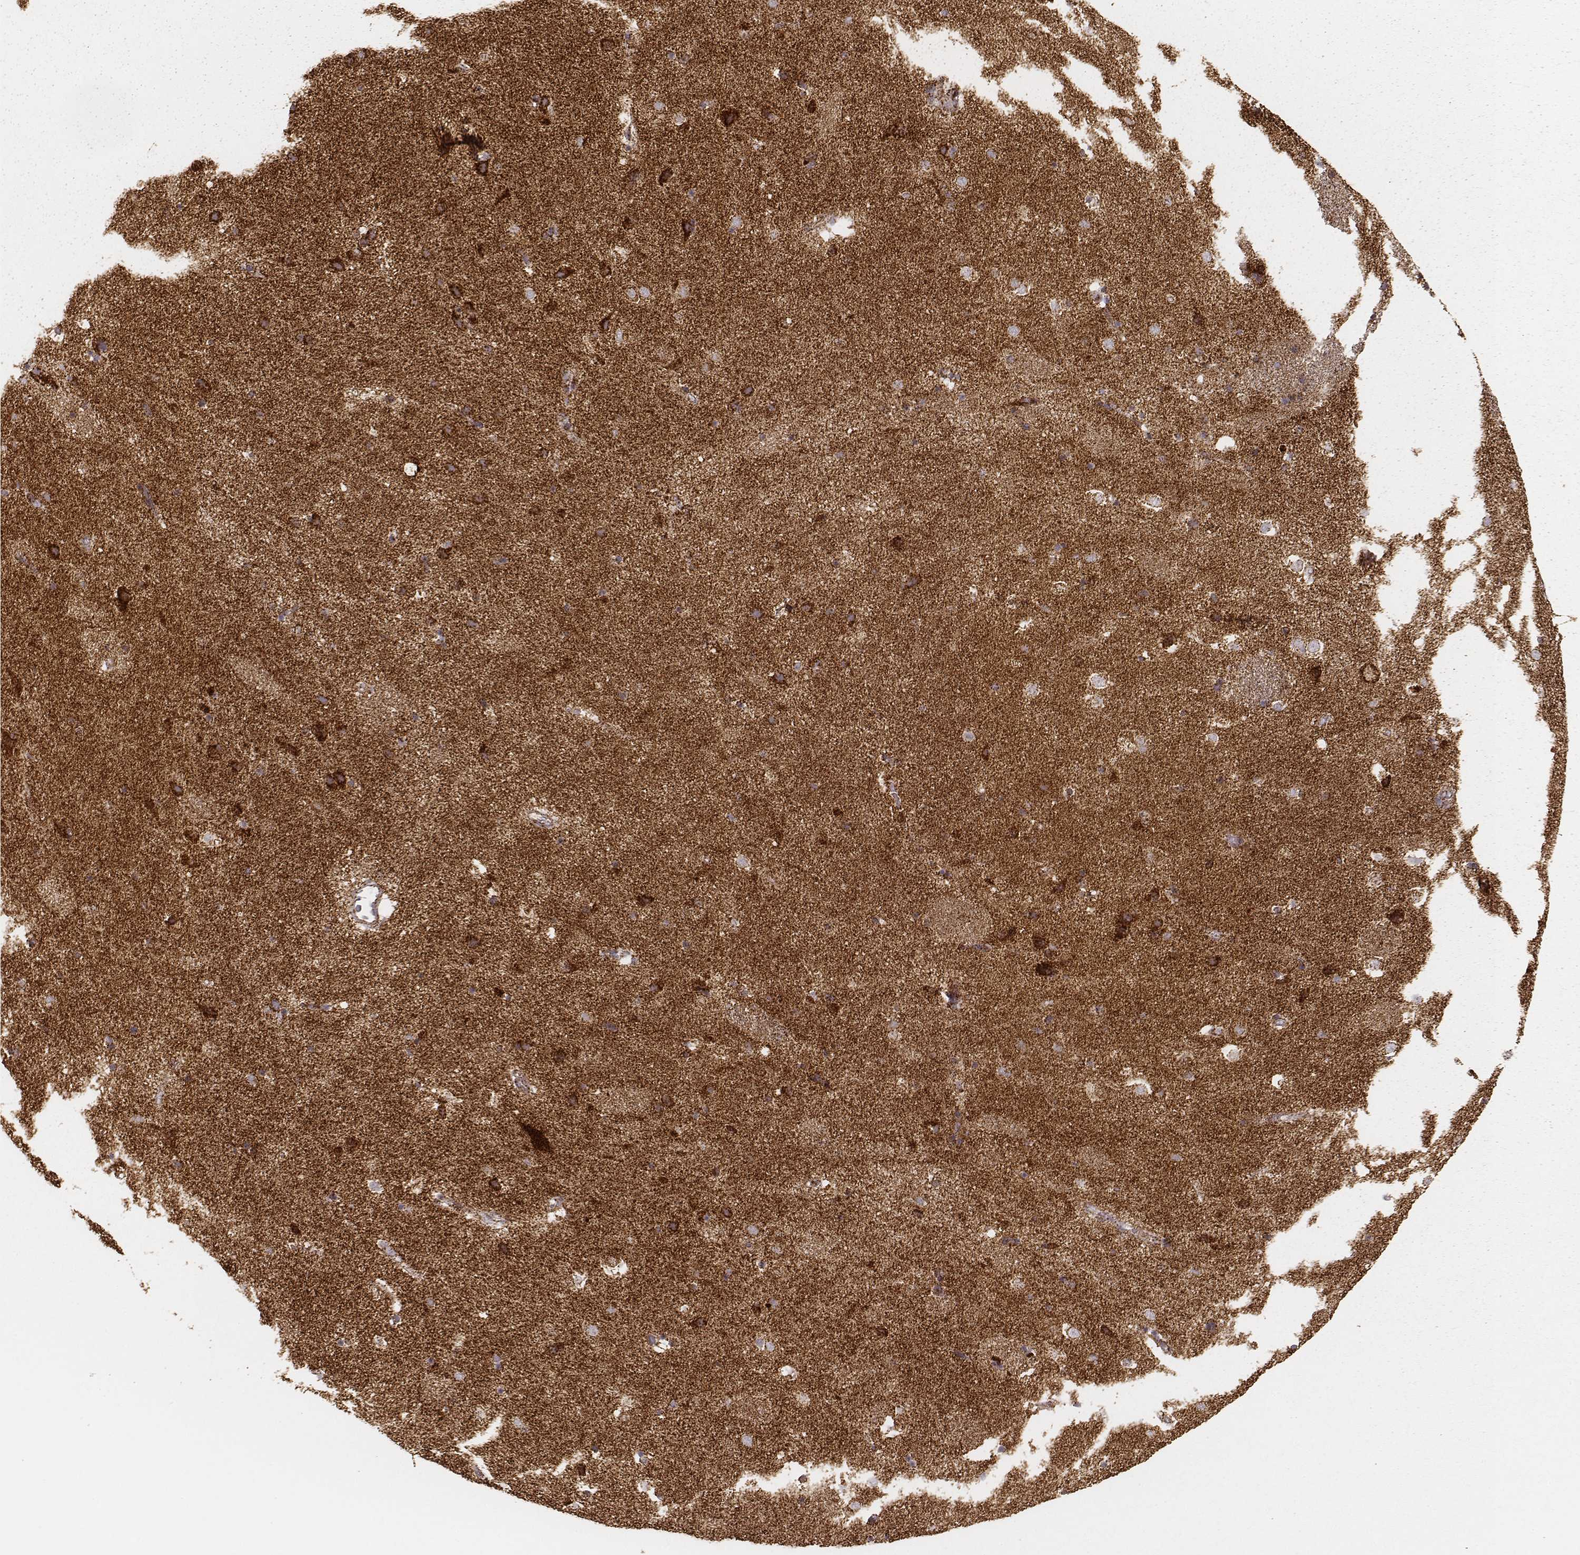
{"staining": {"intensity": "strong", "quantity": ">75%", "location": "cytoplasmic/membranous"}, "tissue": "caudate", "cell_type": "Glial cells", "image_type": "normal", "snomed": [{"axis": "morphology", "description": "Normal tissue, NOS"}, {"axis": "topography", "description": "Lateral ventricle wall"}], "caption": "Caudate was stained to show a protein in brown. There is high levels of strong cytoplasmic/membranous positivity in approximately >75% of glial cells. Using DAB (brown) and hematoxylin (blue) stains, captured at high magnification using brightfield microscopy.", "gene": "CS", "patient": {"sex": "female", "age": 71}}